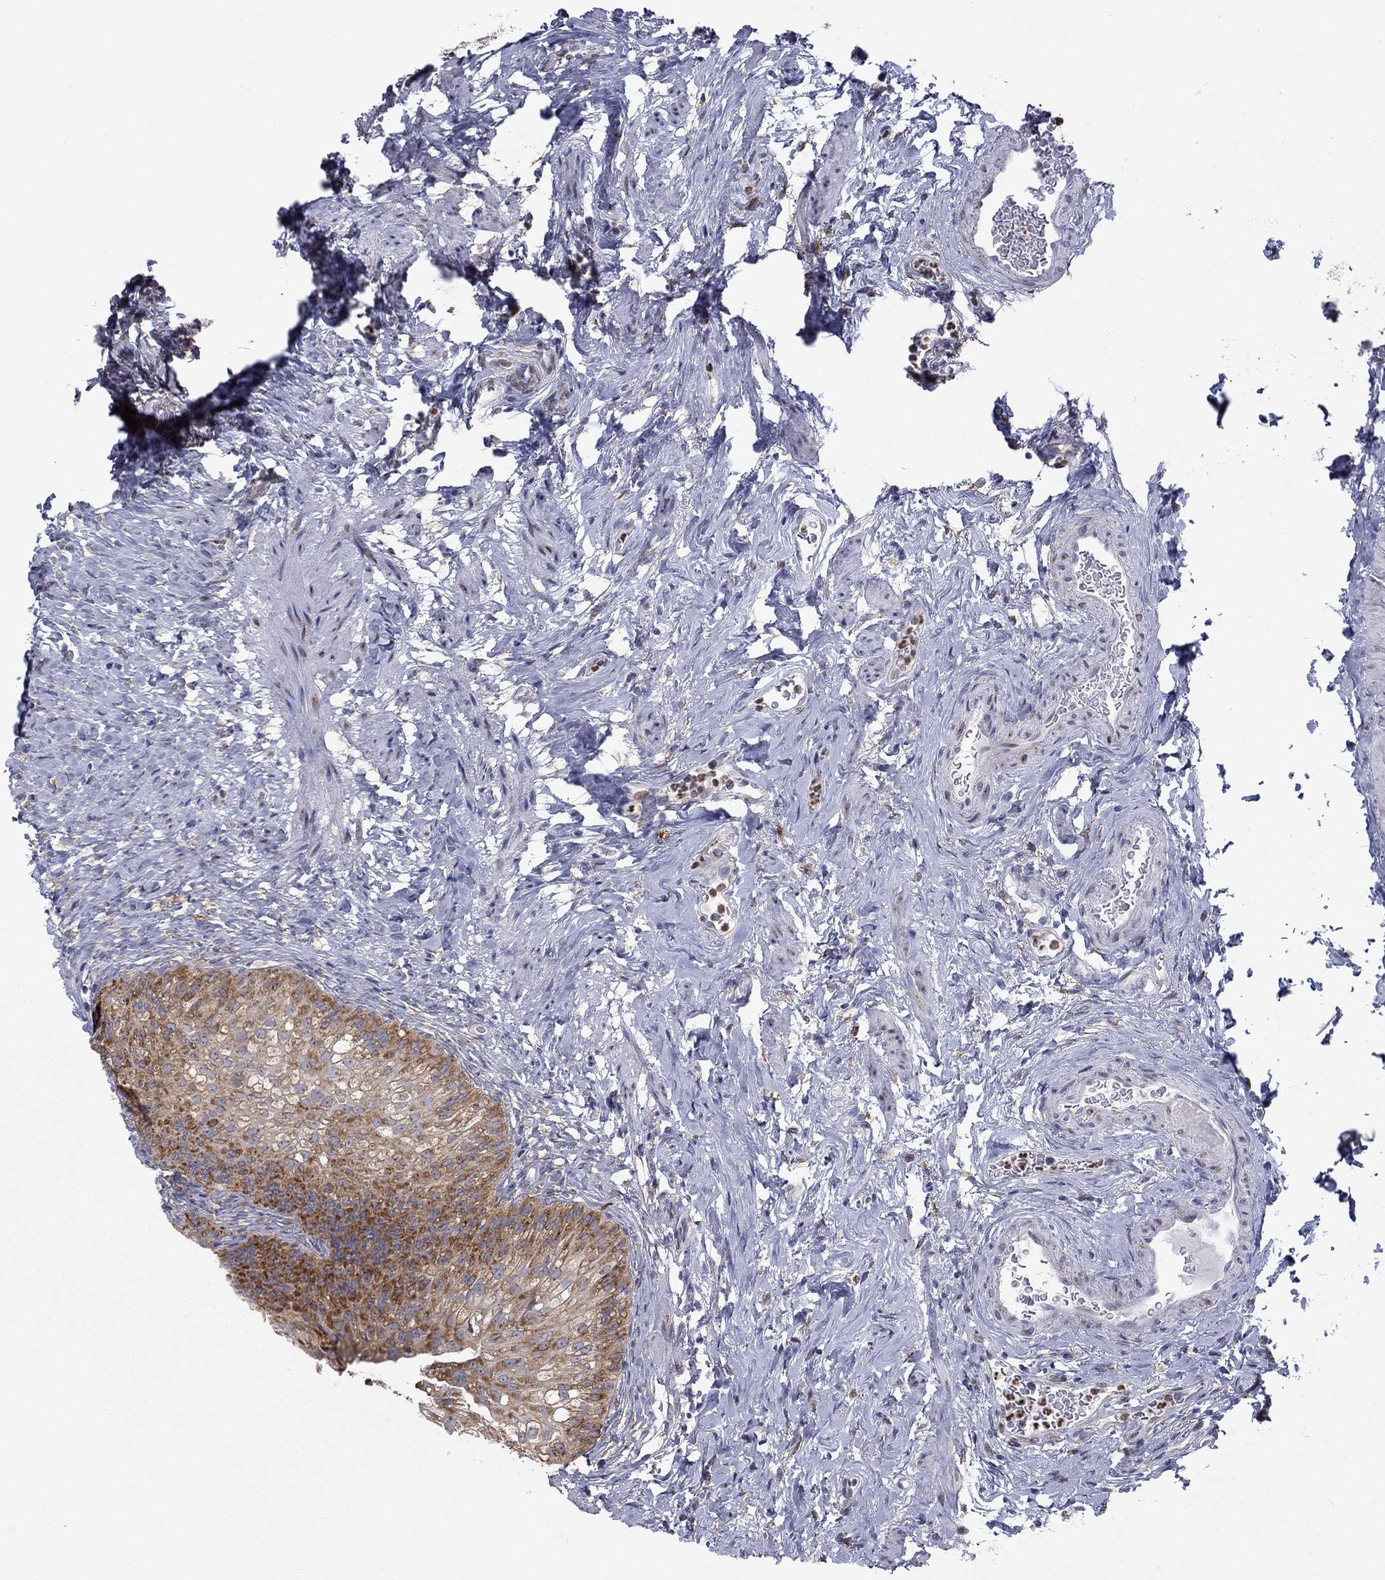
{"staining": {"intensity": "moderate", "quantity": ">75%", "location": "cytoplasmic/membranous"}, "tissue": "urinary bladder", "cell_type": "Urothelial cells", "image_type": "normal", "snomed": [{"axis": "morphology", "description": "Normal tissue, NOS"}, {"axis": "topography", "description": "Urinary bladder"}], "caption": "DAB immunohistochemical staining of benign human urinary bladder demonstrates moderate cytoplasmic/membranous protein positivity in about >75% of urothelial cells.", "gene": "PABPC4", "patient": {"sex": "male", "age": 76}}